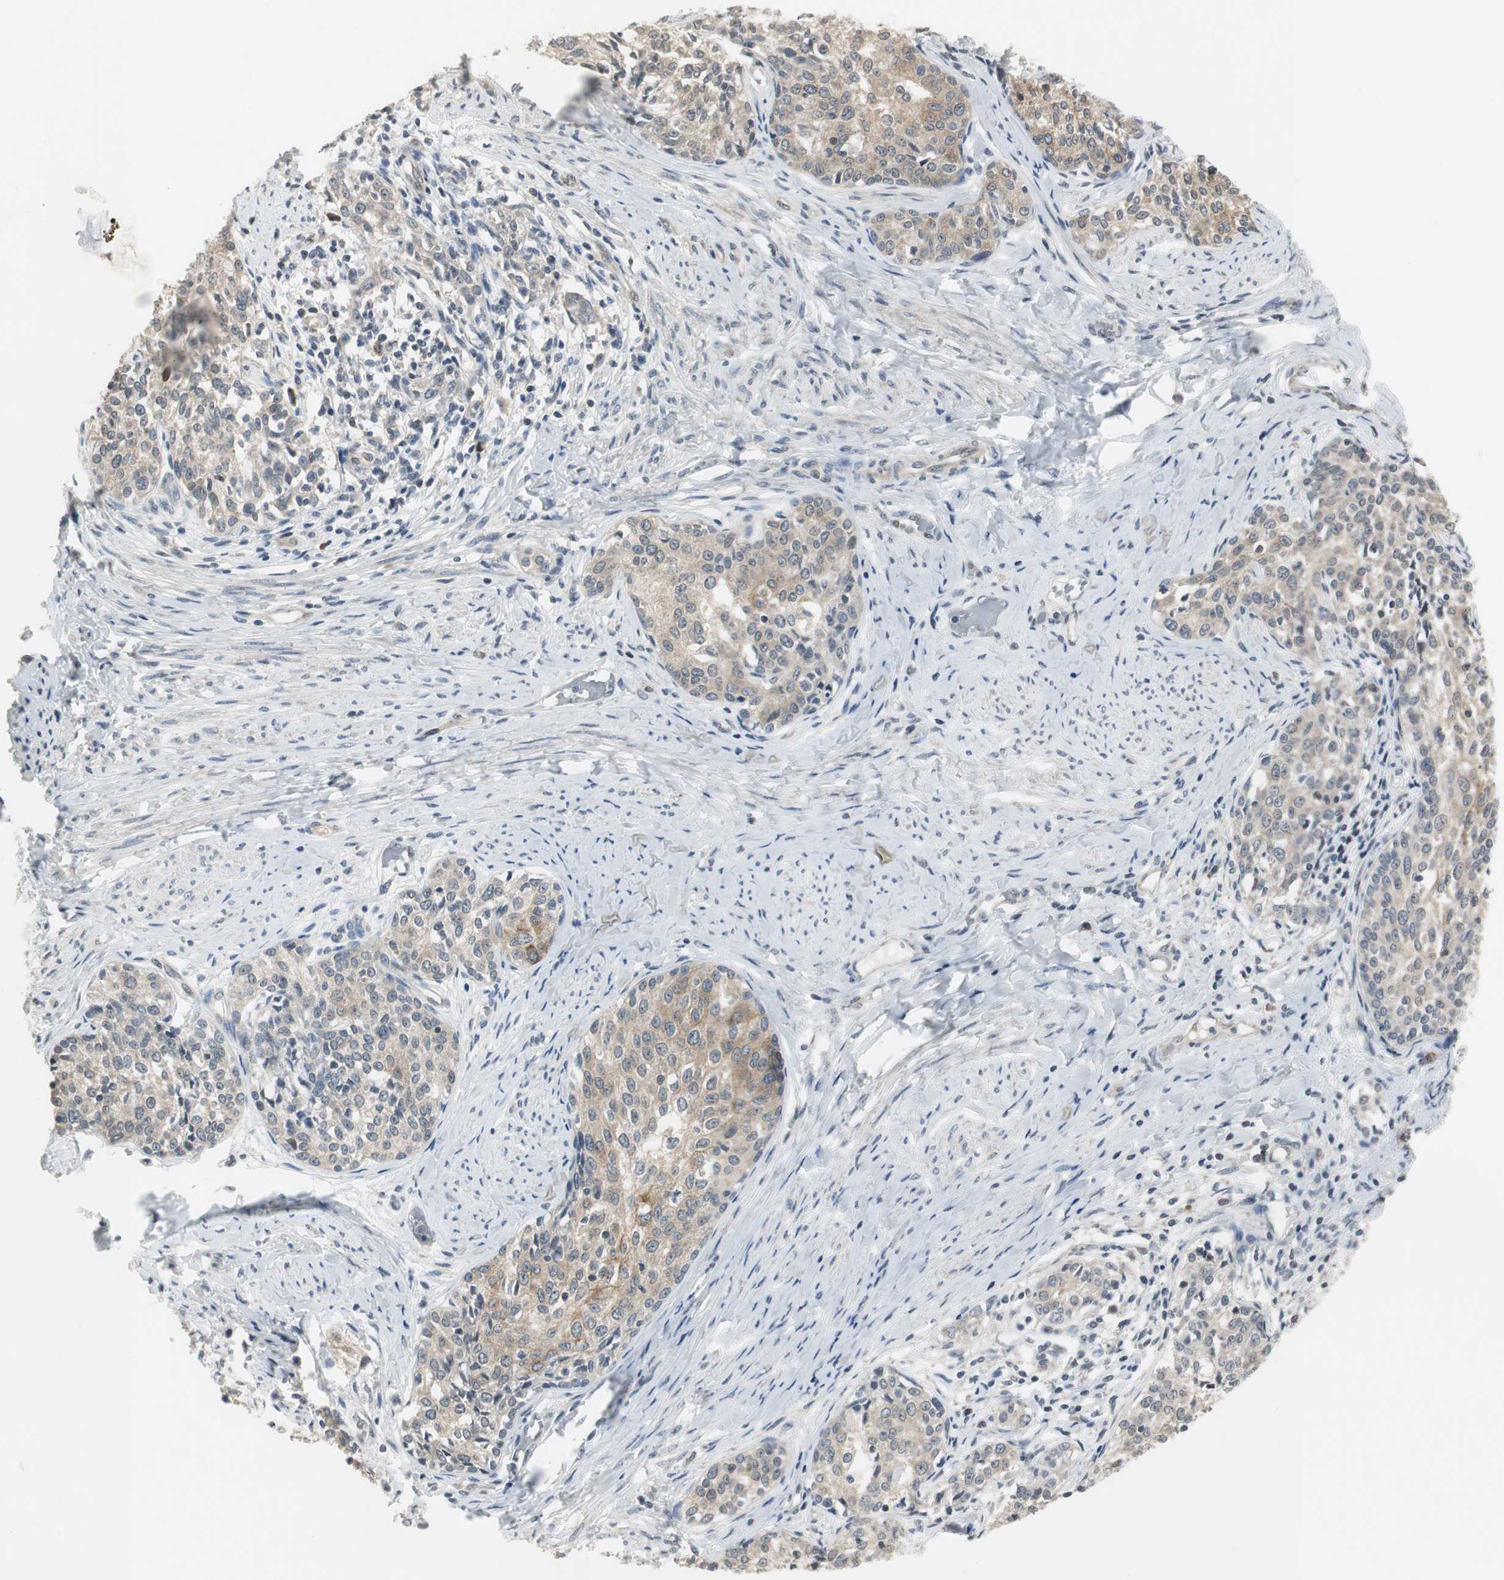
{"staining": {"intensity": "moderate", "quantity": ">75%", "location": "cytoplasmic/membranous"}, "tissue": "cervical cancer", "cell_type": "Tumor cells", "image_type": "cancer", "snomed": [{"axis": "morphology", "description": "Squamous cell carcinoma, NOS"}, {"axis": "morphology", "description": "Adenocarcinoma, NOS"}, {"axis": "topography", "description": "Cervix"}], "caption": "Squamous cell carcinoma (cervical) tissue displays moderate cytoplasmic/membranous staining in approximately >75% of tumor cells, visualized by immunohistochemistry. Ihc stains the protein of interest in brown and the nuclei are stained blue.", "gene": "CCT5", "patient": {"sex": "female", "age": 52}}